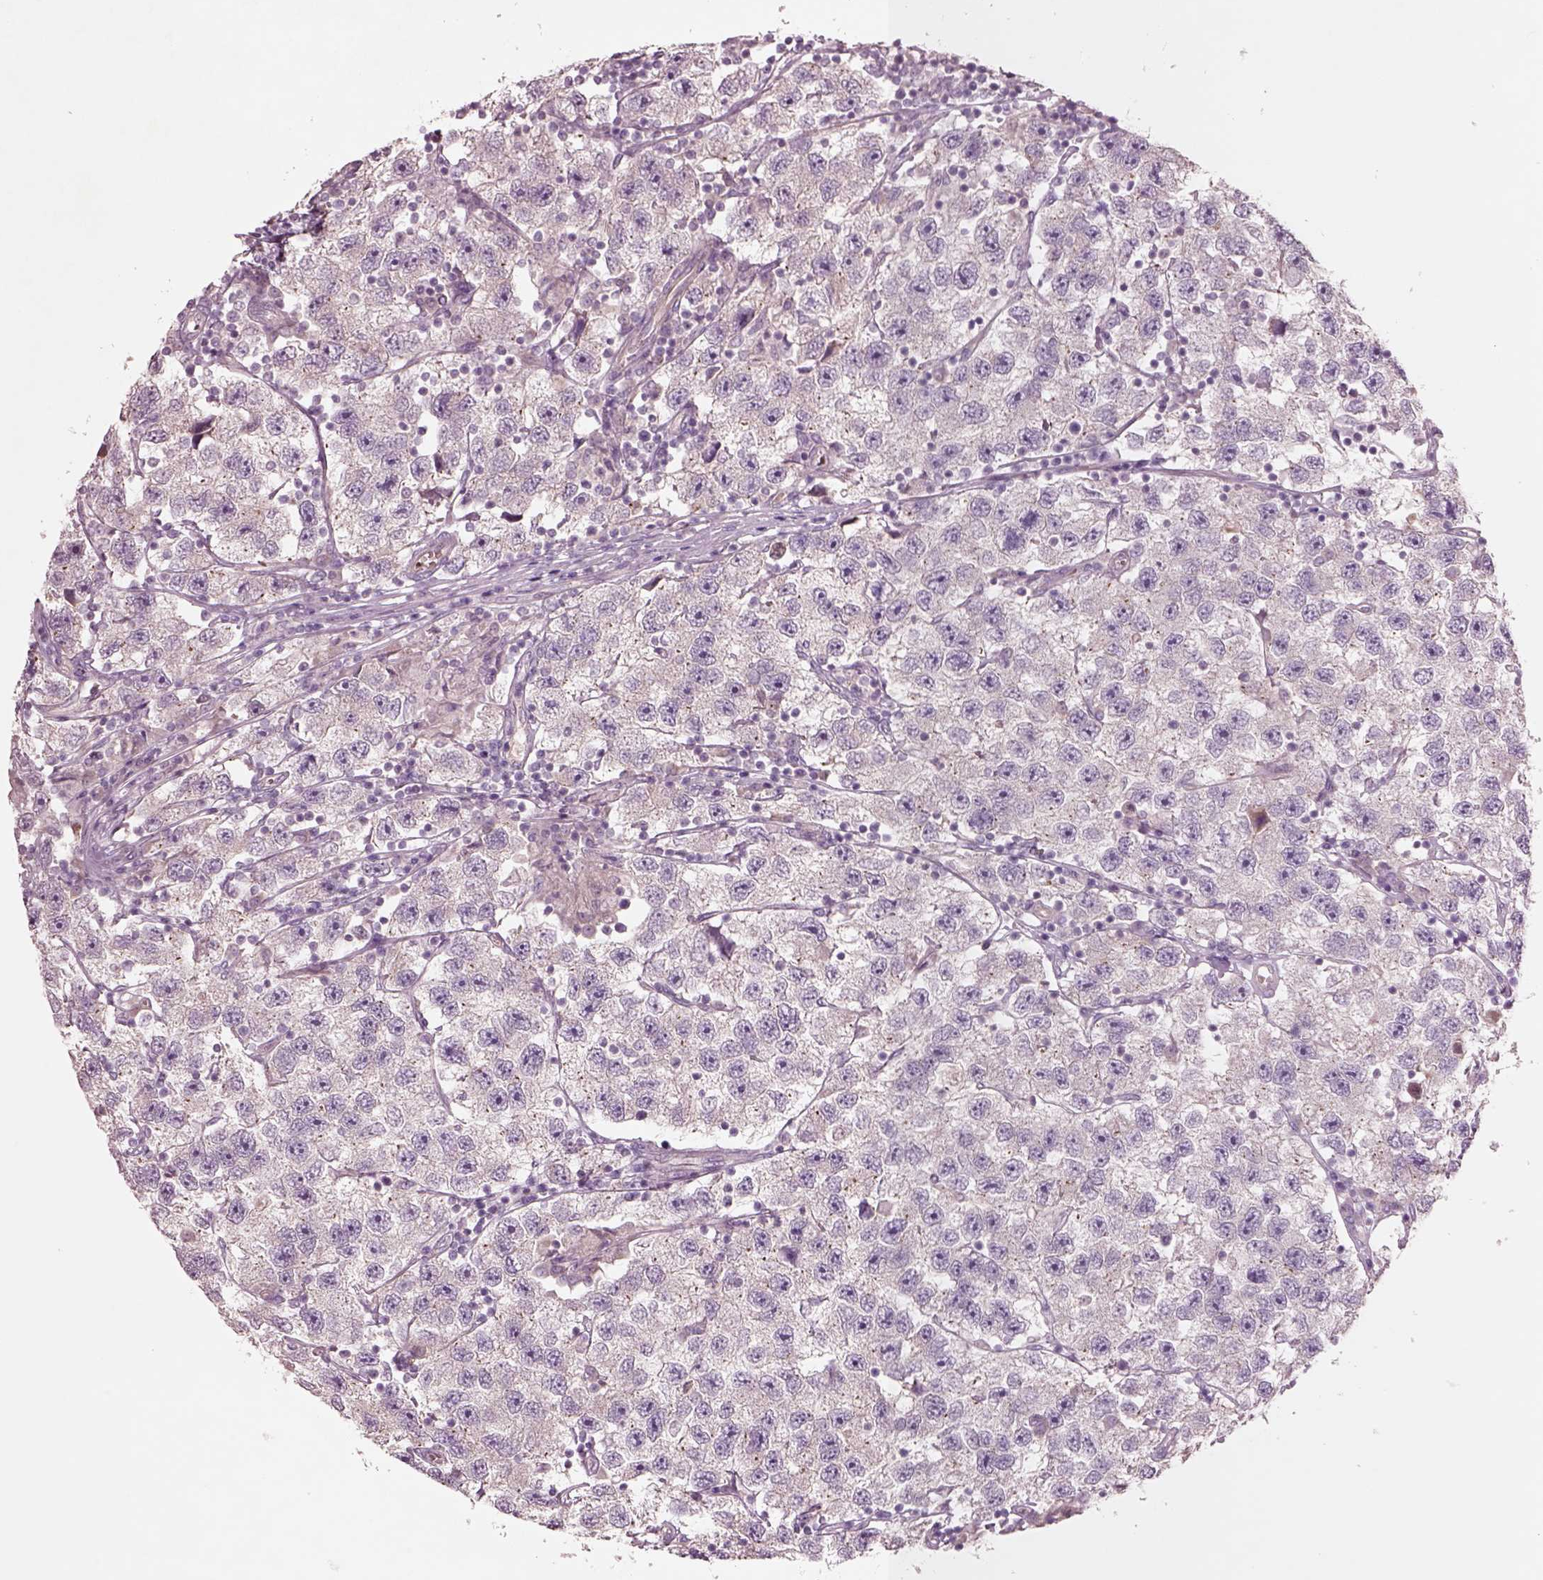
{"staining": {"intensity": "negative", "quantity": "none", "location": "none"}, "tissue": "testis cancer", "cell_type": "Tumor cells", "image_type": "cancer", "snomed": [{"axis": "morphology", "description": "Seminoma, NOS"}, {"axis": "topography", "description": "Testis"}], "caption": "Protein analysis of testis cancer shows no significant staining in tumor cells.", "gene": "DUOXA2", "patient": {"sex": "male", "age": 26}}